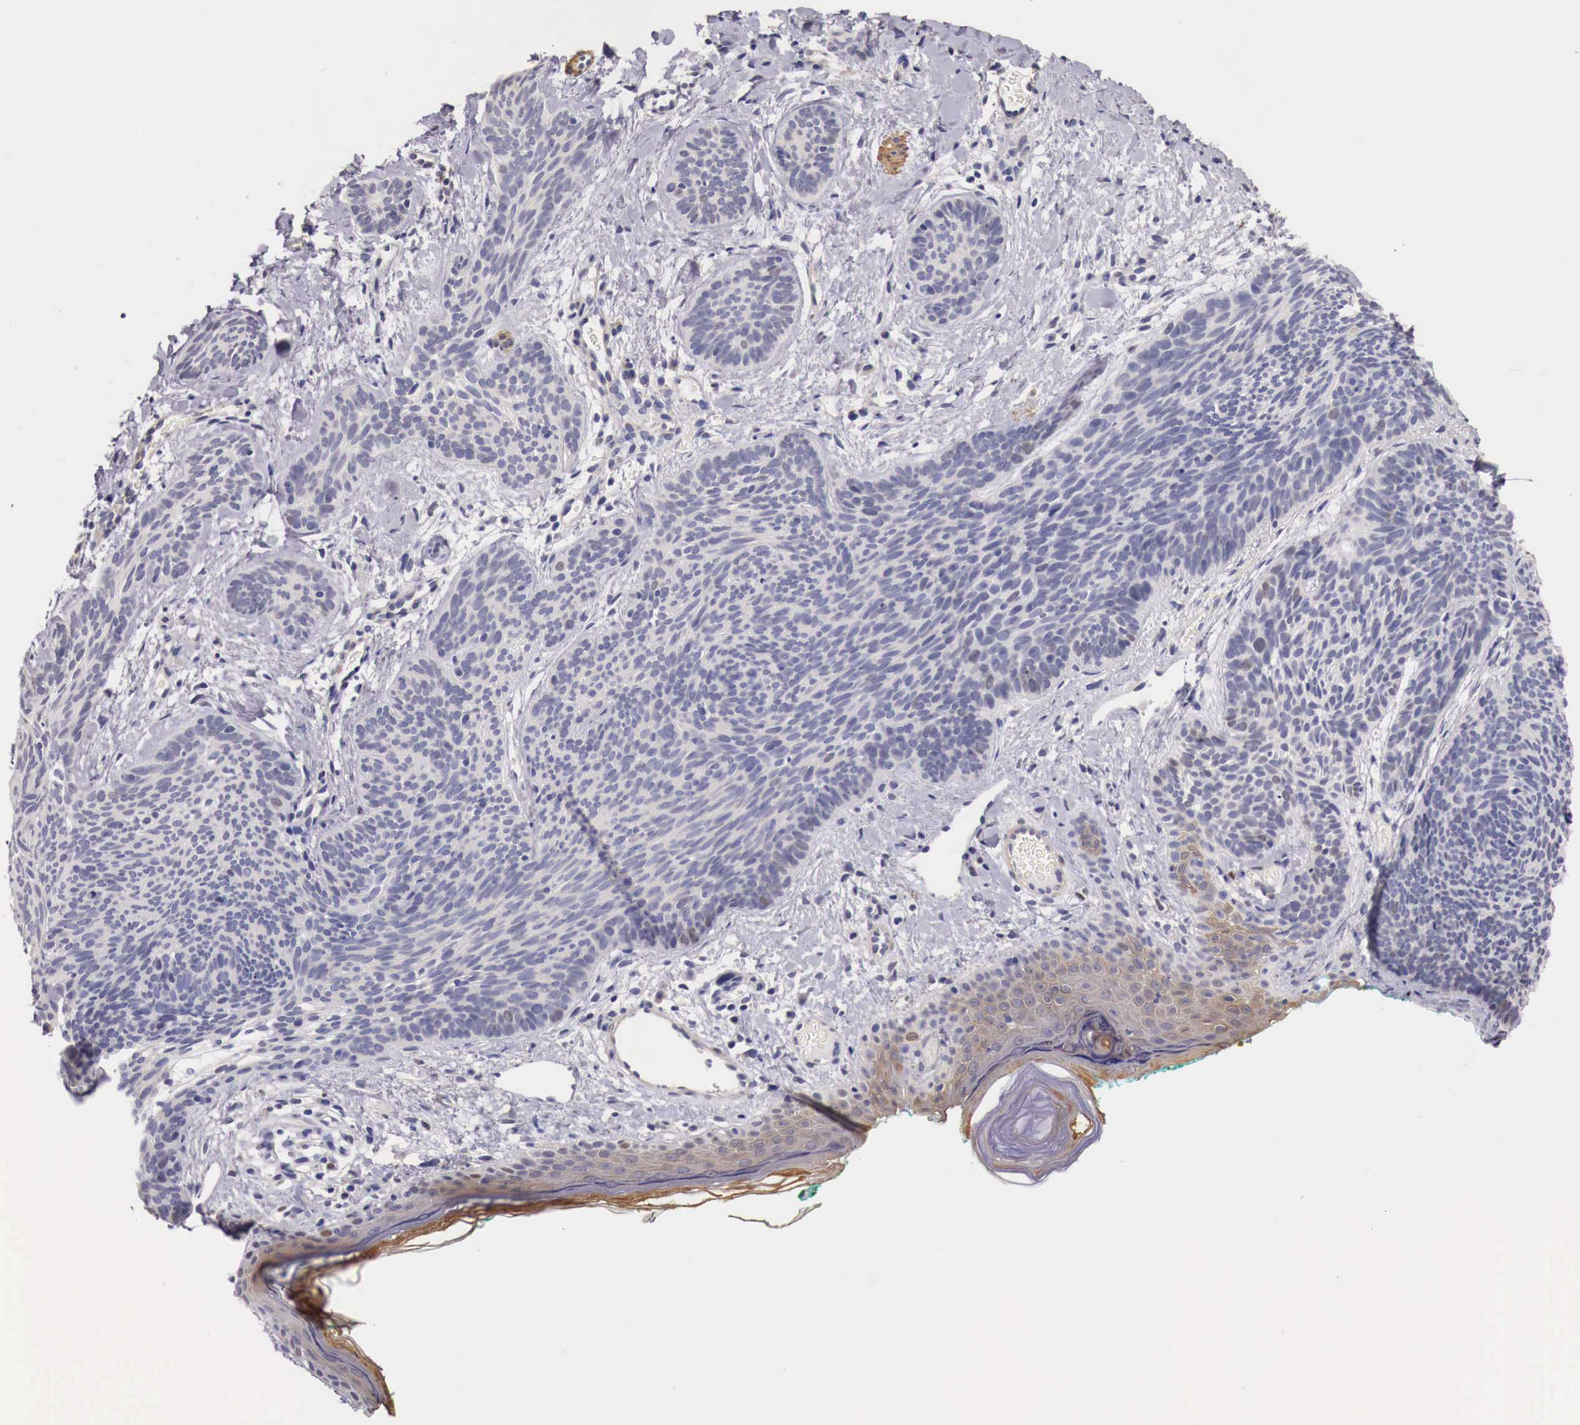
{"staining": {"intensity": "negative", "quantity": "none", "location": "none"}, "tissue": "skin cancer", "cell_type": "Tumor cells", "image_type": "cancer", "snomed": [{"axis": "morphology", "description": "Basal cell carcinoma"}, {"axis": "topography", "description": "Skin"}], "caption": "Tumor cells are negative for protein expression in human skin cancer (basal cell carcinoma).", "gene": "ENOX2", "patient": {"sex": "female", "age": 81}}